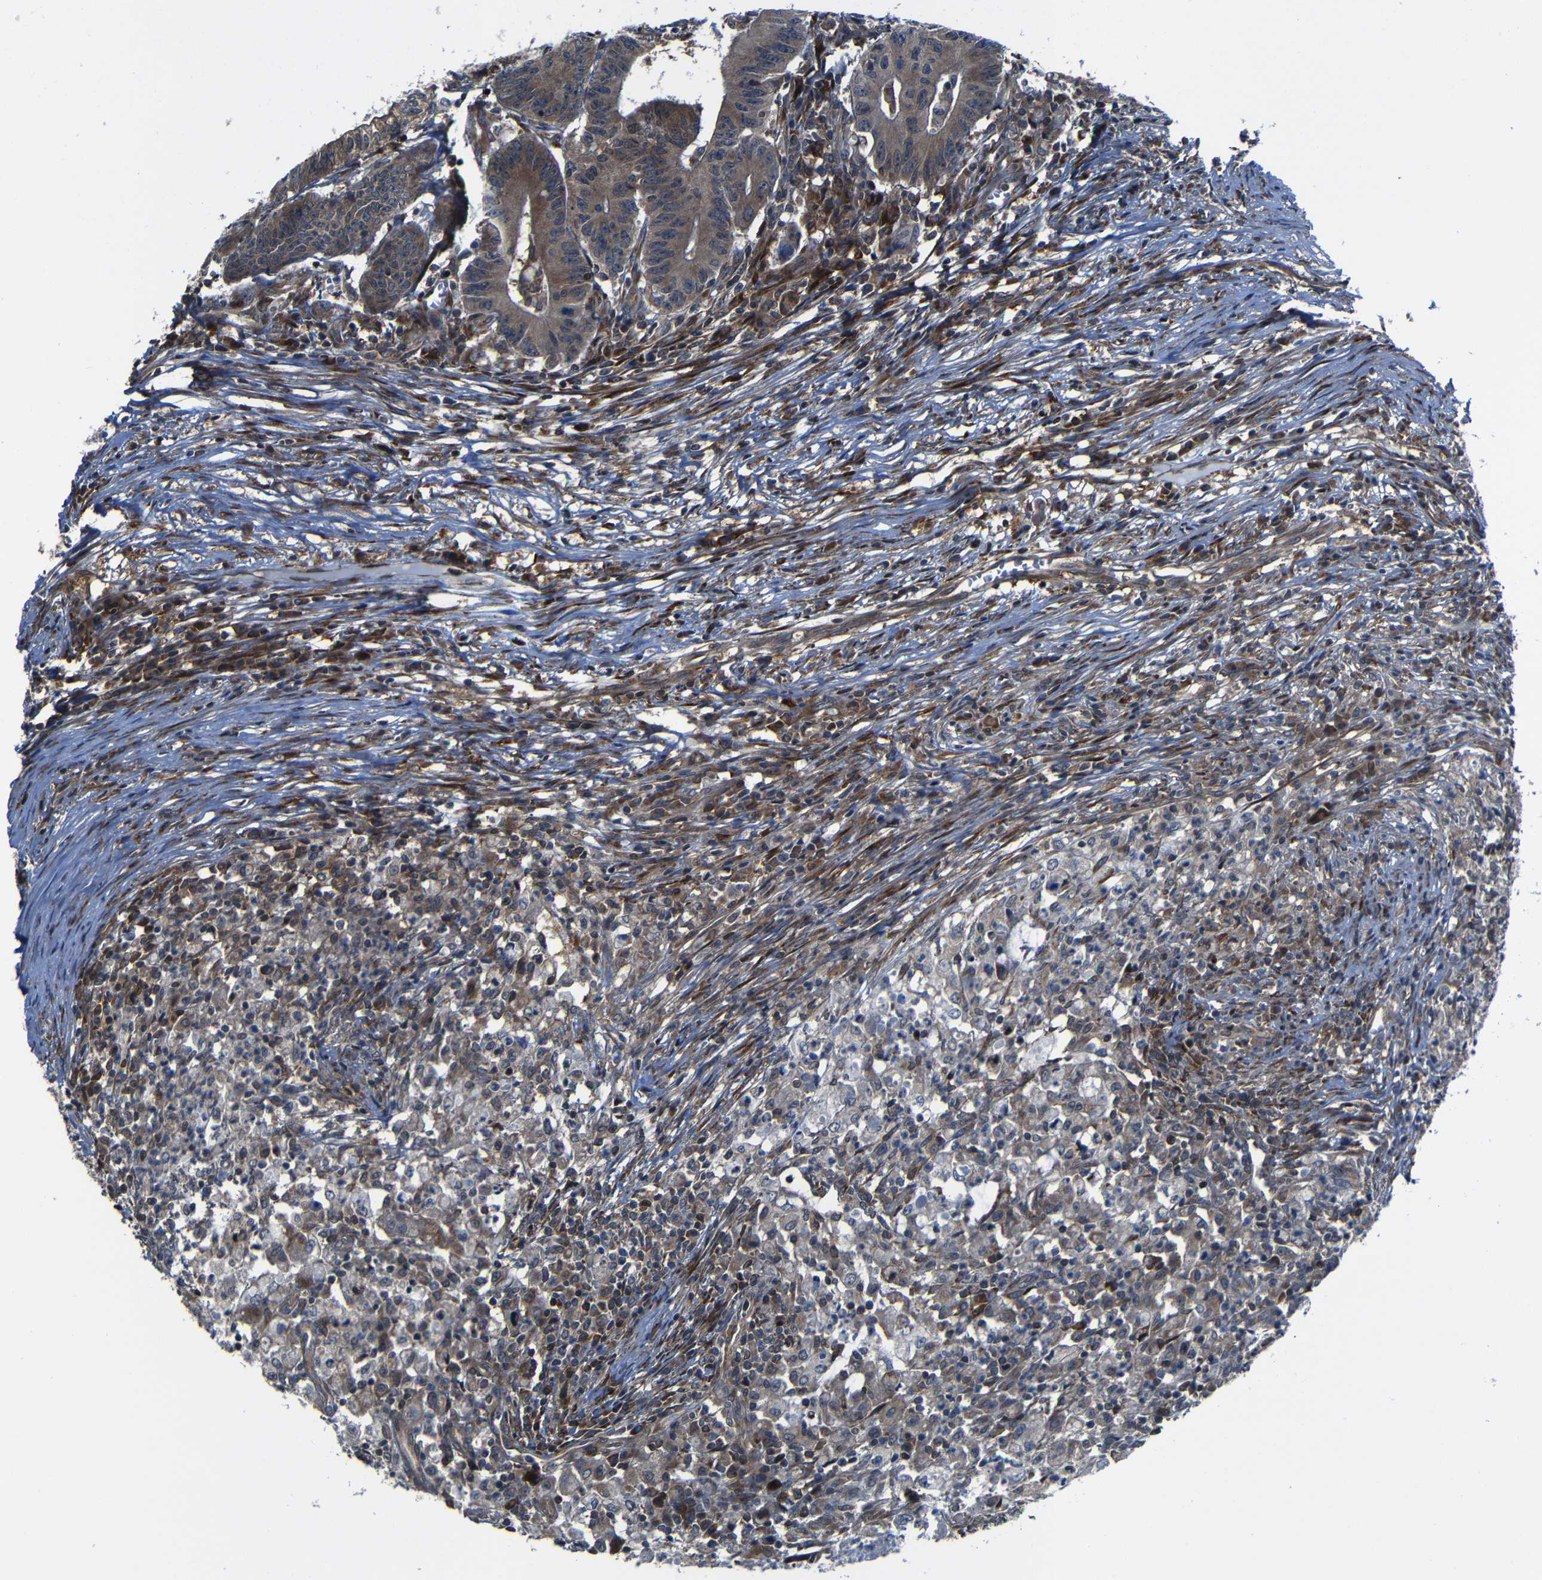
{"staining": {"intensity": "moderate", "quantity": ">75%", "location": "cytoplasmic/membranous"}, "tissue": "colorectal cancer", "cell_type": "Tumor cells", "image_type": "cancer", "snomed": [{"axis": "morphology", "description": "Adenocarcinoma, NOS"}, {"axis": "topography", "description": "Colon"}], "caption": "This photomicrograph demonstrates immunohistochemistry (IHC) staining of colorectal cancer (adenocarcinoma), with medium moderate cytoplasmic/membranous expression in about >75% of tumor cells.", "gene": "KIAA0513", "patient": {"sex": "male", "age": 45}}